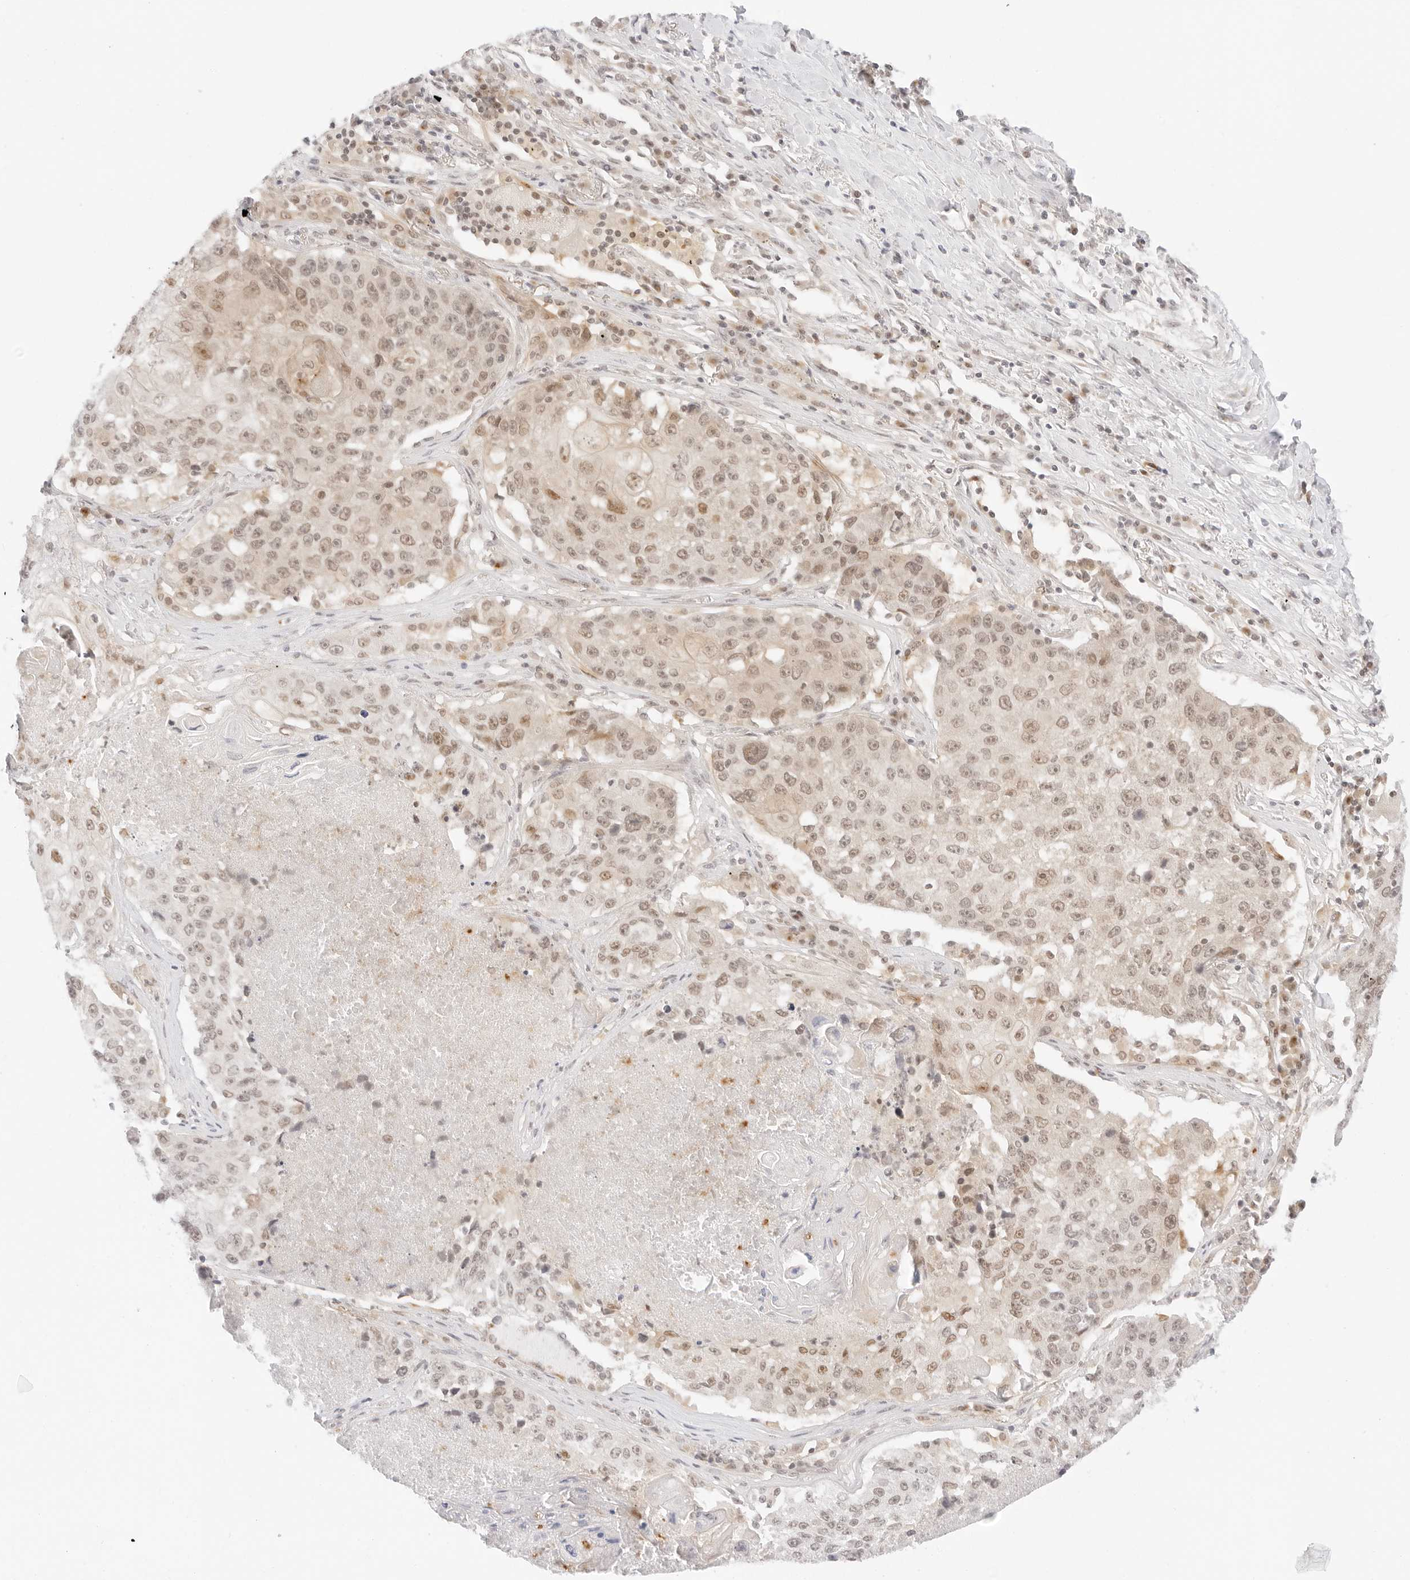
{"staining": {"intensity": "weak", "quantity": ">75%", "location": "nuclear"}, "tissue": "lung cancer", "cell_type": "Tumor cells", "image_type": "cancer", "snomed": [{"axis": "morphology", "description": "Squamous cell carcinoma, NOS"}, {"axis": "topography", "description": "Lung"}], "caption": "A brown stain highlights weak nuclear staining of a protein in squamous cell carcinoma (lung) tumor cells.", "gene": "POLR3C", "patient": {"sex": "male", "age": 61}}